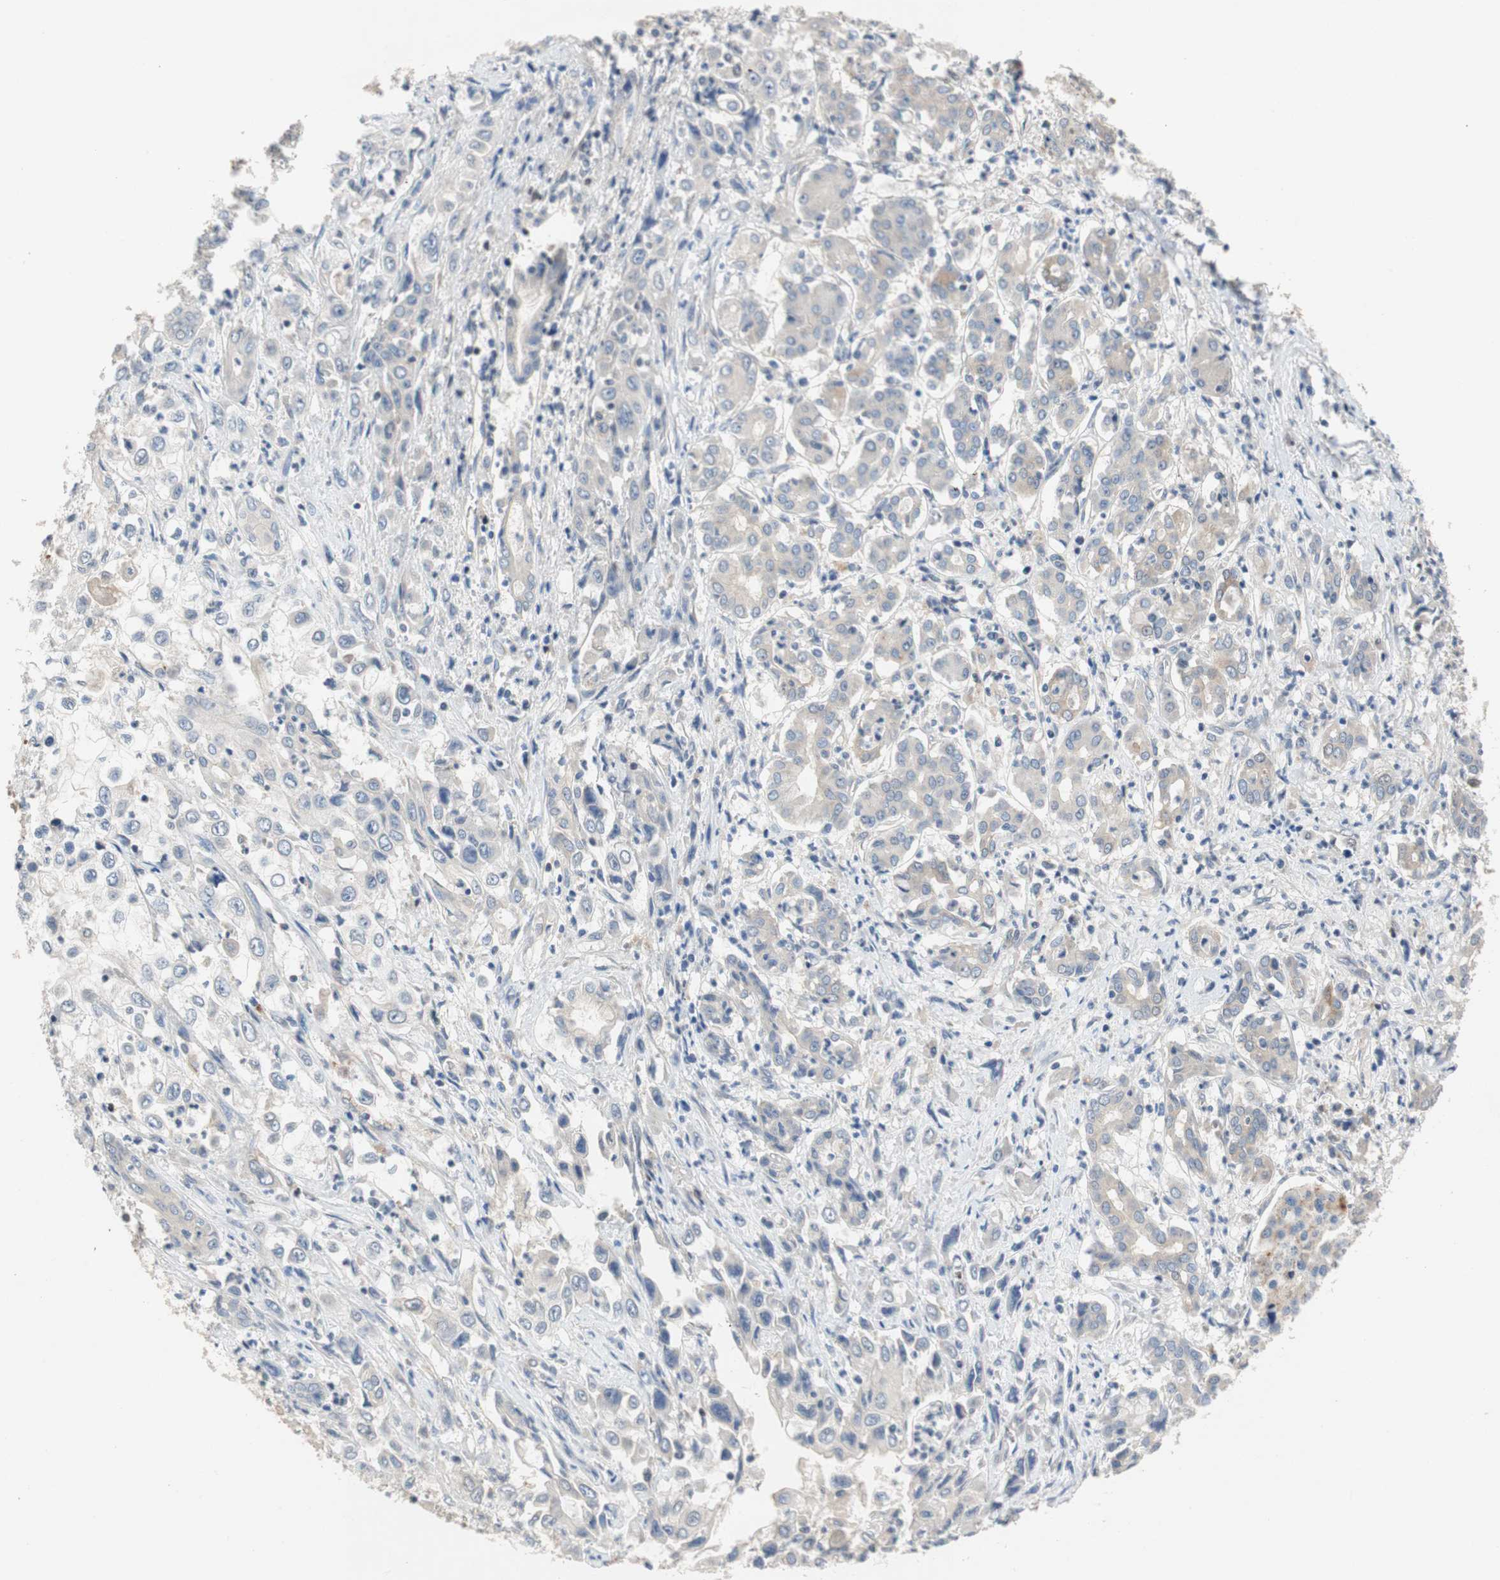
{"staining": {"intensity": "negative", "quantity": "none", "location": "none"}, "tissue": "pancreatic cancer", "cell_type": "Tumor cells", "image_type": "cancer", "snomed": [{"axis": "morphology", "description": "Adenocarcinoma, NOS"}, {"axis": "topography", "description": "Pancreas"}], "caption": "This is an immunohistochemistry (IHC) image of human pancreatic adenocarcinoma. There is no expression in tumor cells.", "gene": "RELB", "patient": {"sex": "male", "age": 70}}